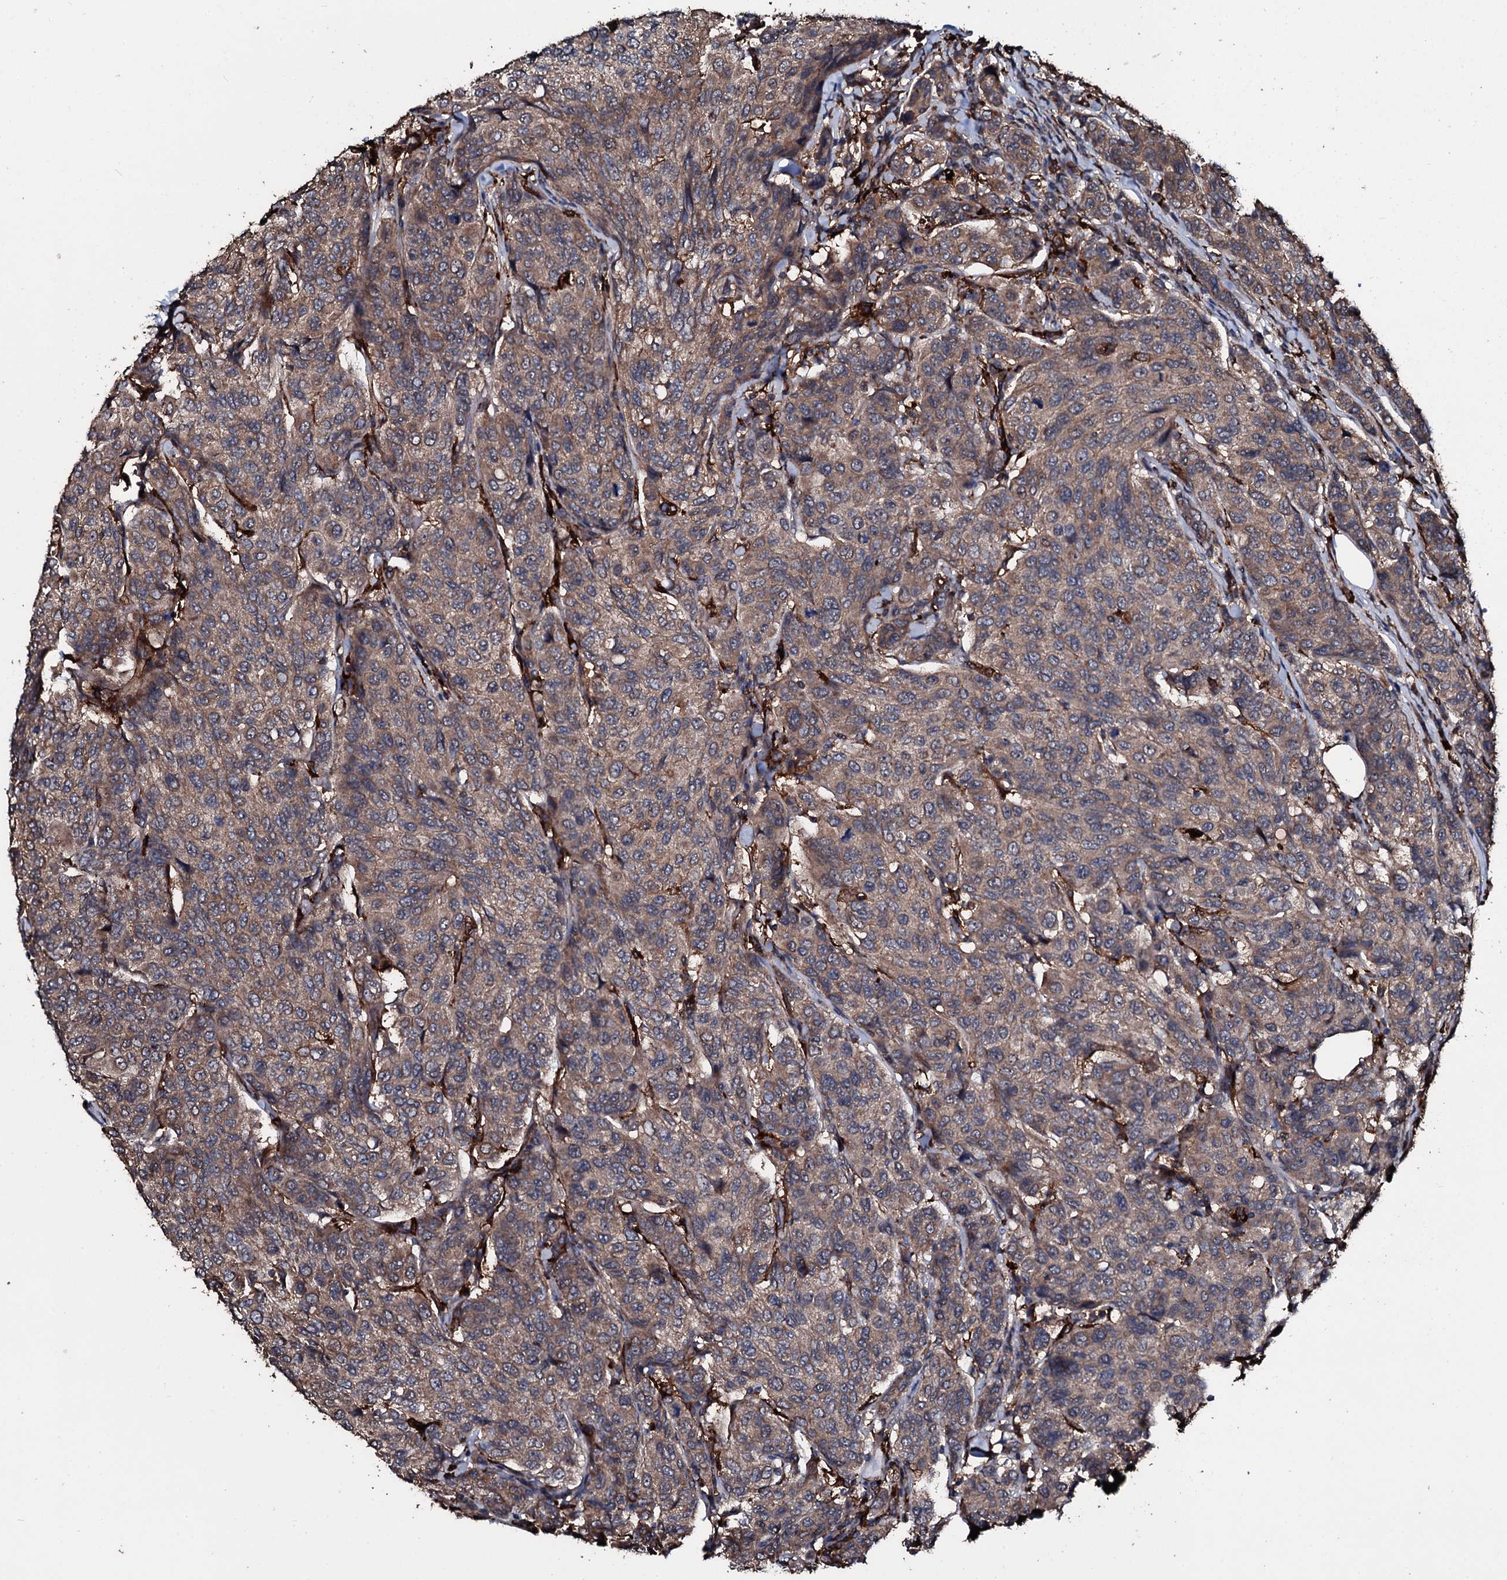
{"staining": {"intensity": "weak", "quantity": ">75%", "location": "cytoplasmic/membranous"}, "tissue": "breast cancer", "cell_type": "Tumor cells", "image_type": "cancer", "snomed": [{"axis": "morphology", "description": "Duct carcinoma"}, {"axis": "topography", "description": "Breast"}], "caption": "Breast intraductal carcinoma stained with a protein marker displays weak staining in tumor cells.", "gene": "TPGS2", "patient": {"sex": "female", "age": 55}}